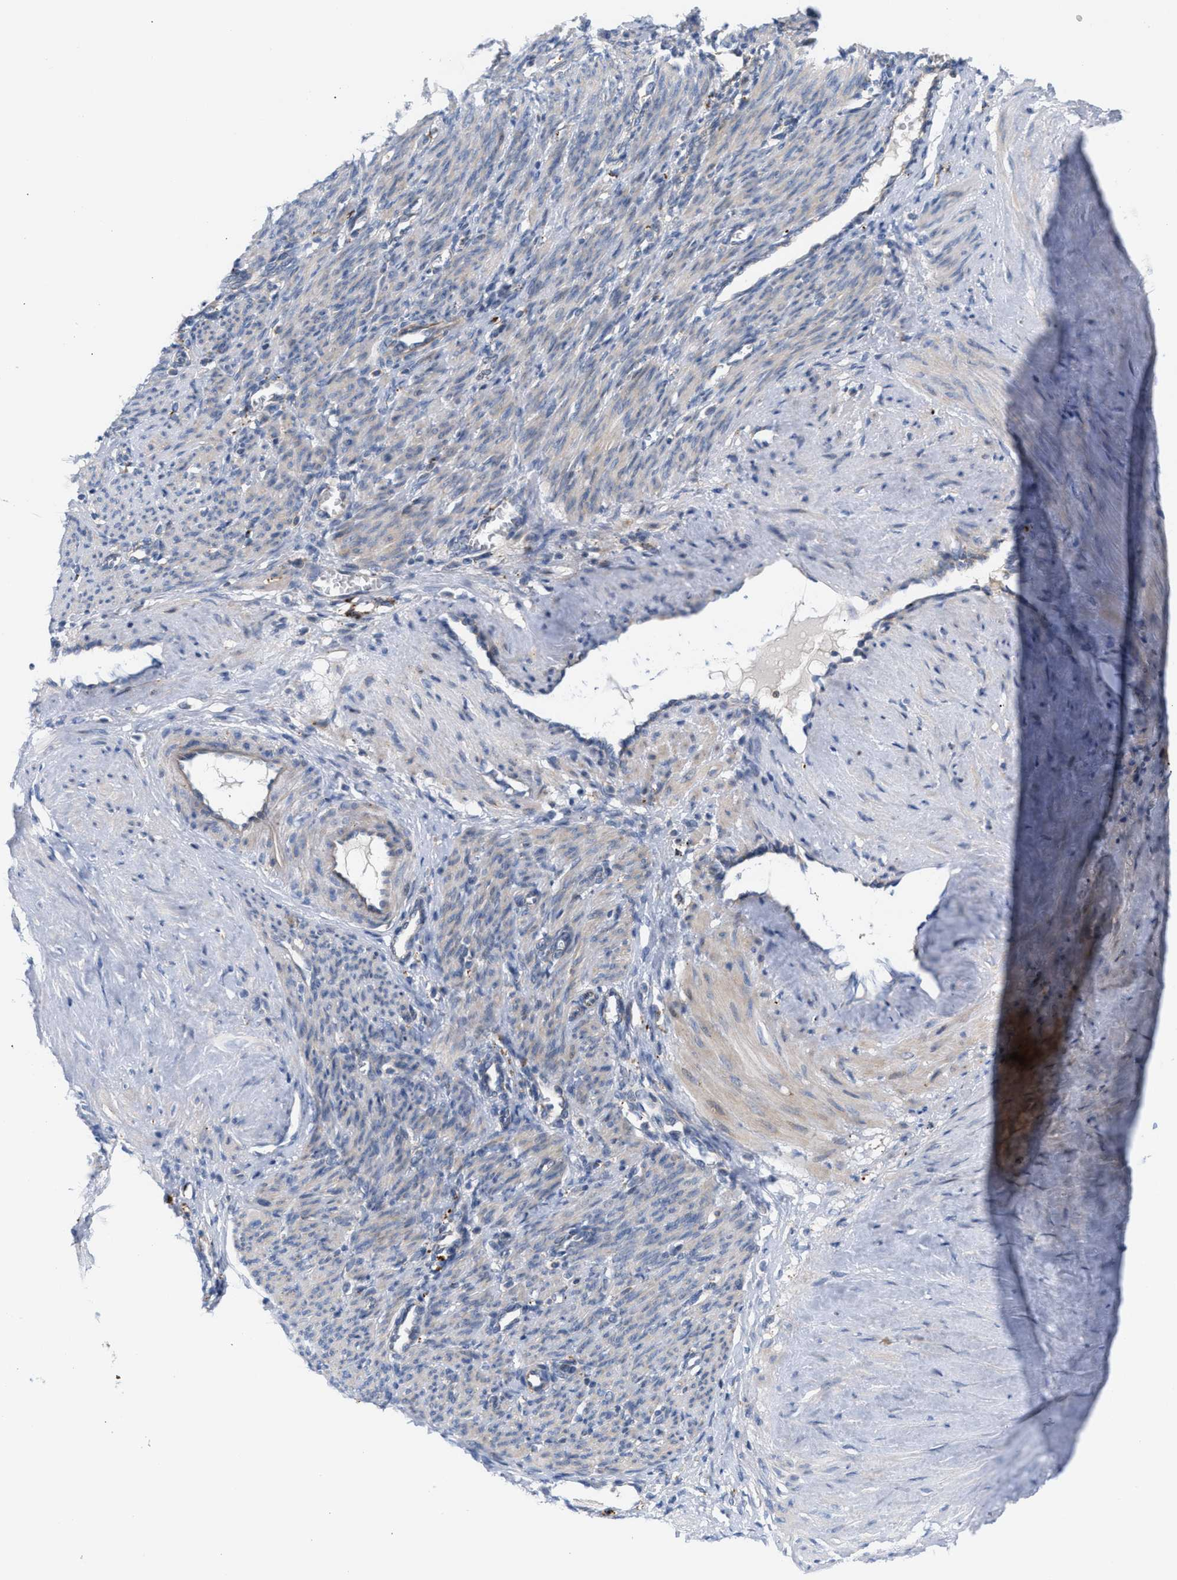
{"staining": {"intensity": "negative", "quantity": "none", "location": "none"}, "tissue": "smooth muscle", "cell_type": "Smooth muscle cells", "image_type": "normal", "snomed": [{"axis": "morphology", "description": "Normal tissue, NOS"}, {"axis": "topography", "description": "Endometrium"}], "caption": "IHC of normal smooth muscle displays no positivity in smooth muscle cells. (DAB IHC with hematoxylin counter stain).", "gene": "MBTD1", "patient": {"sex": "female", "age": 33}}